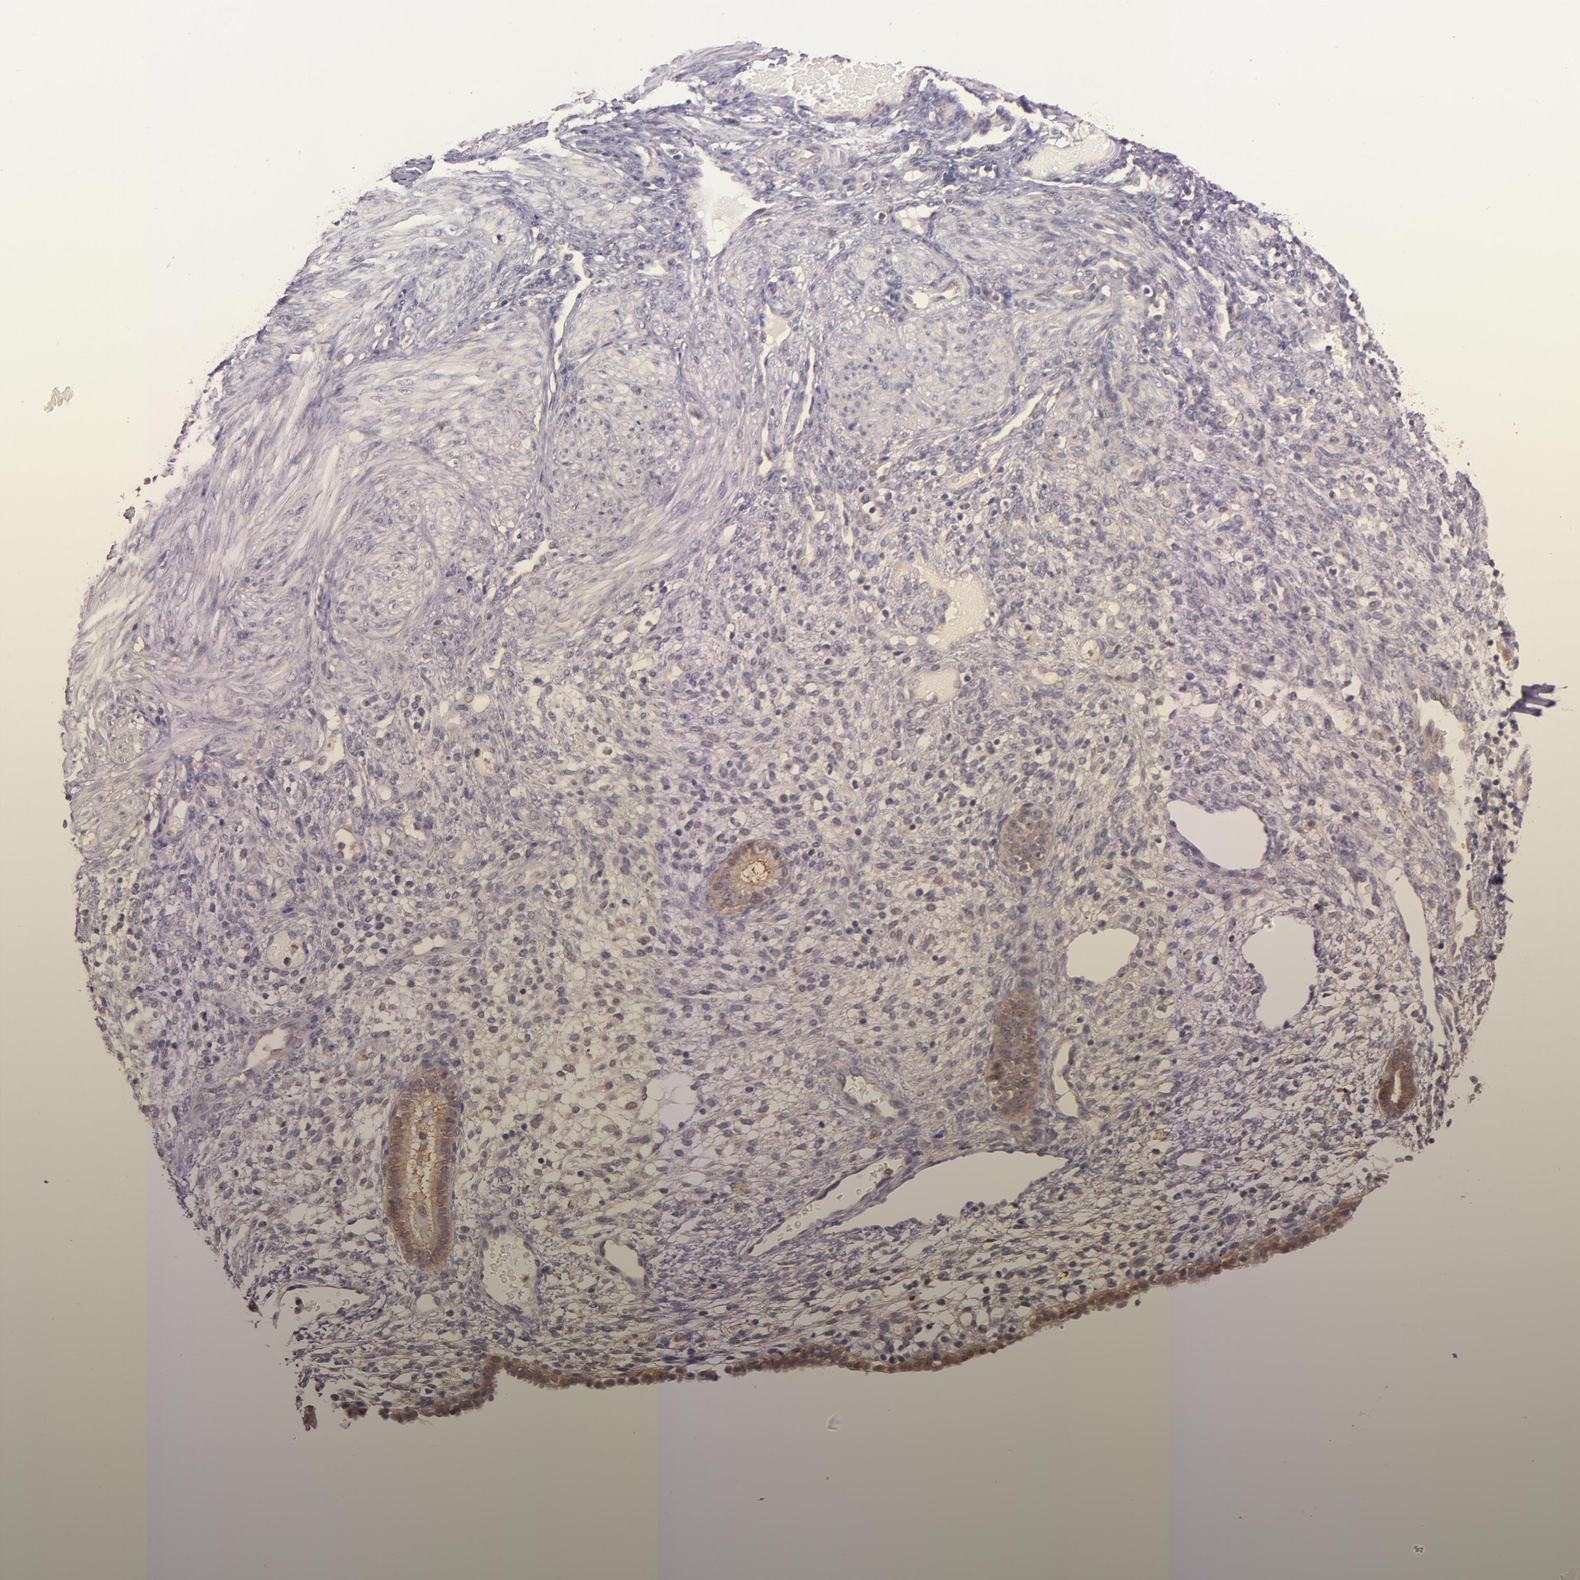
{"staining": {"intensity": "negative", "quantity": "none", "location": "none"}, "tissue": "endometrium", "cell_type": "Cells in endometrial stroma", "image_type": "normal", "snomed": [{"axis": "morphology", "description": "Normal tissue, NOS"}, {"axis": "topography", "description": "Endometrium"}], "caption": "High power microscopy image of an immunohistochemistry photomicrograph of normal endometrium, revealing no significant staining in cells in endometrial stroma.", "gene": "ARMH4", "patient": {"sex": "female", "age": 72}}